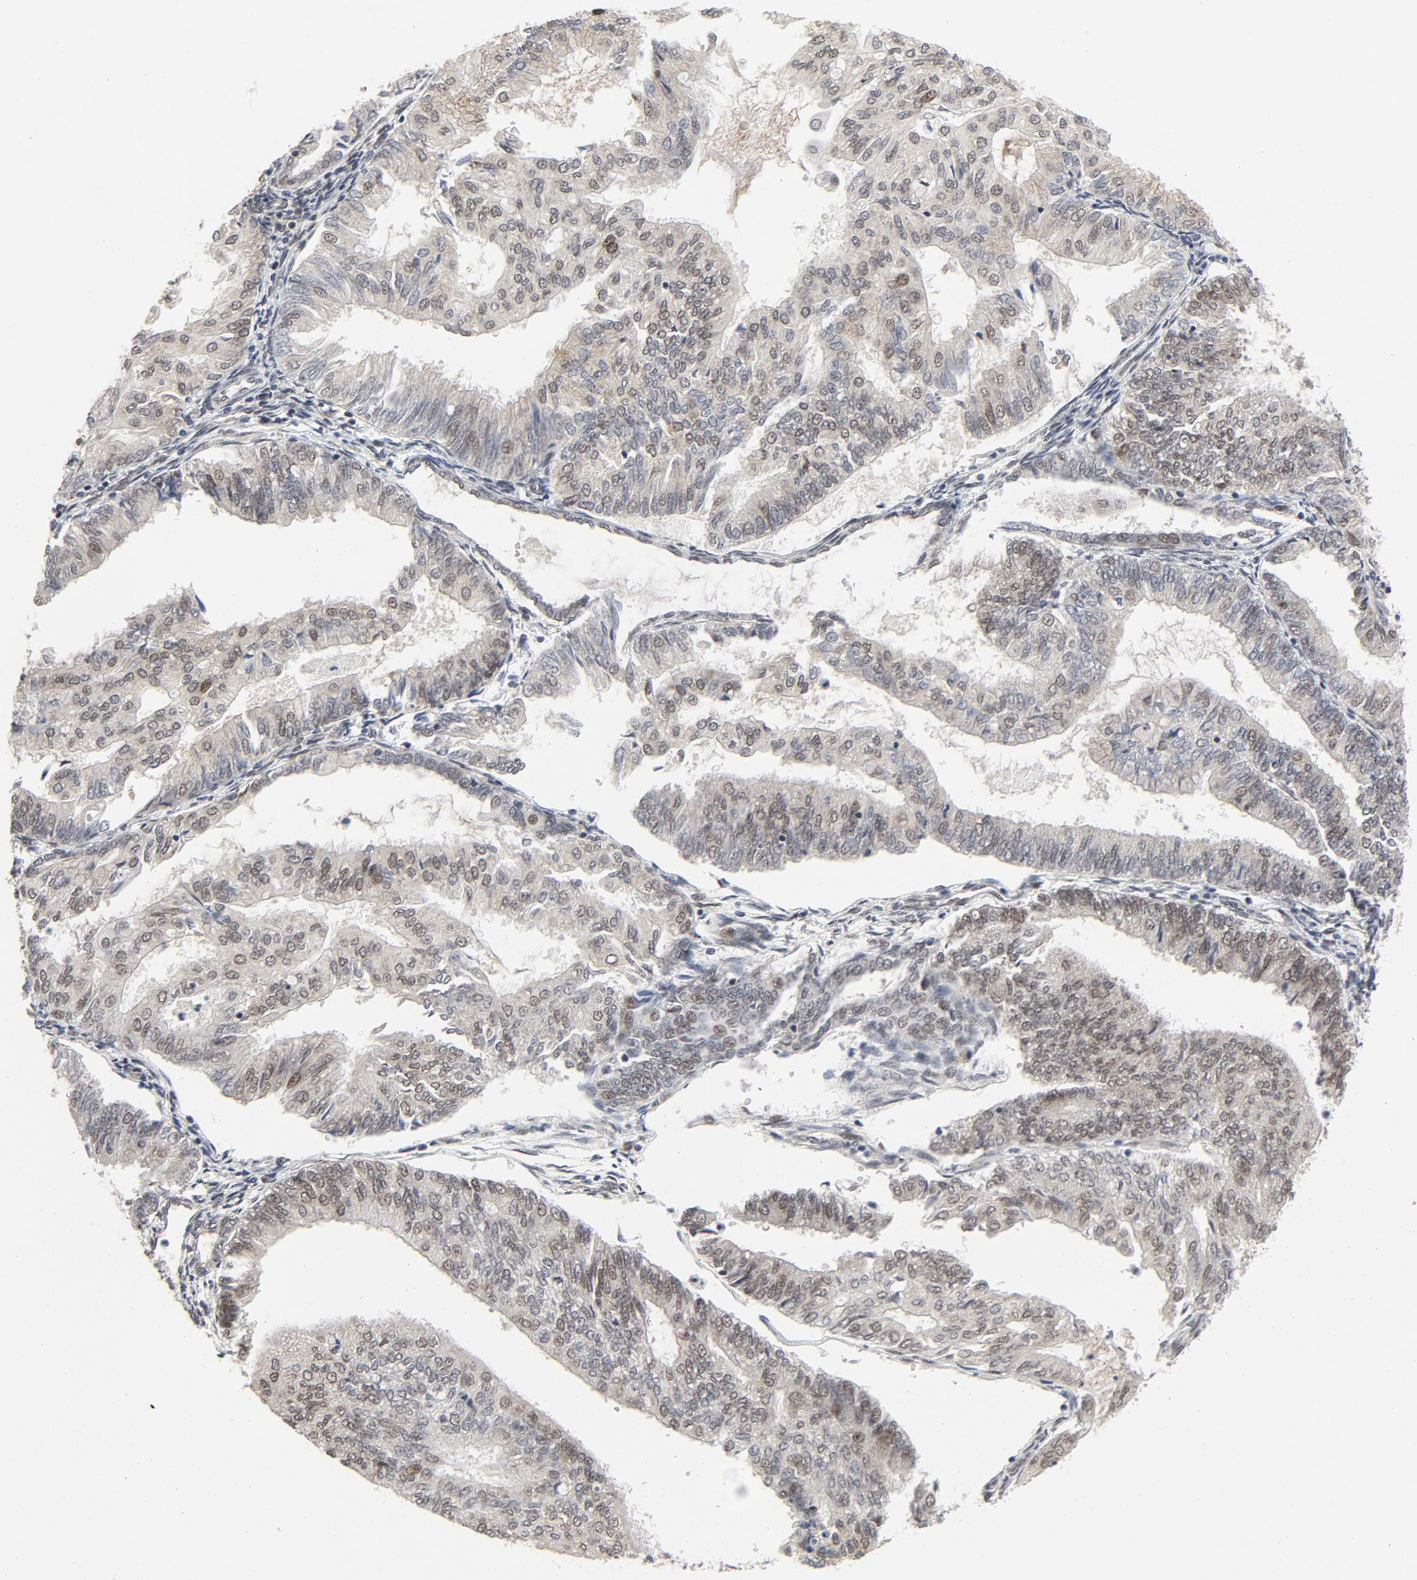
{"staining": {"intensity": "moderate", "quantity": ">75%", "location": "nuclear"}, "tissue": "endometrial cancer", "cell_type": "Tumor cells", "image_type": "cancer", "snomed": [{"axis": "morphology", "description": "Adenocarcinoma, NOS"}, {"axis": "topography", "description": "Endometrium"}], "caption": "A medium amount of moderate nuclear positivity is seen in about >75% of tumor cells in adenocarcinoma (endometrial) tissue.", "gene": "ERCC1", "patient": {"sex": "female", "age": 59}}